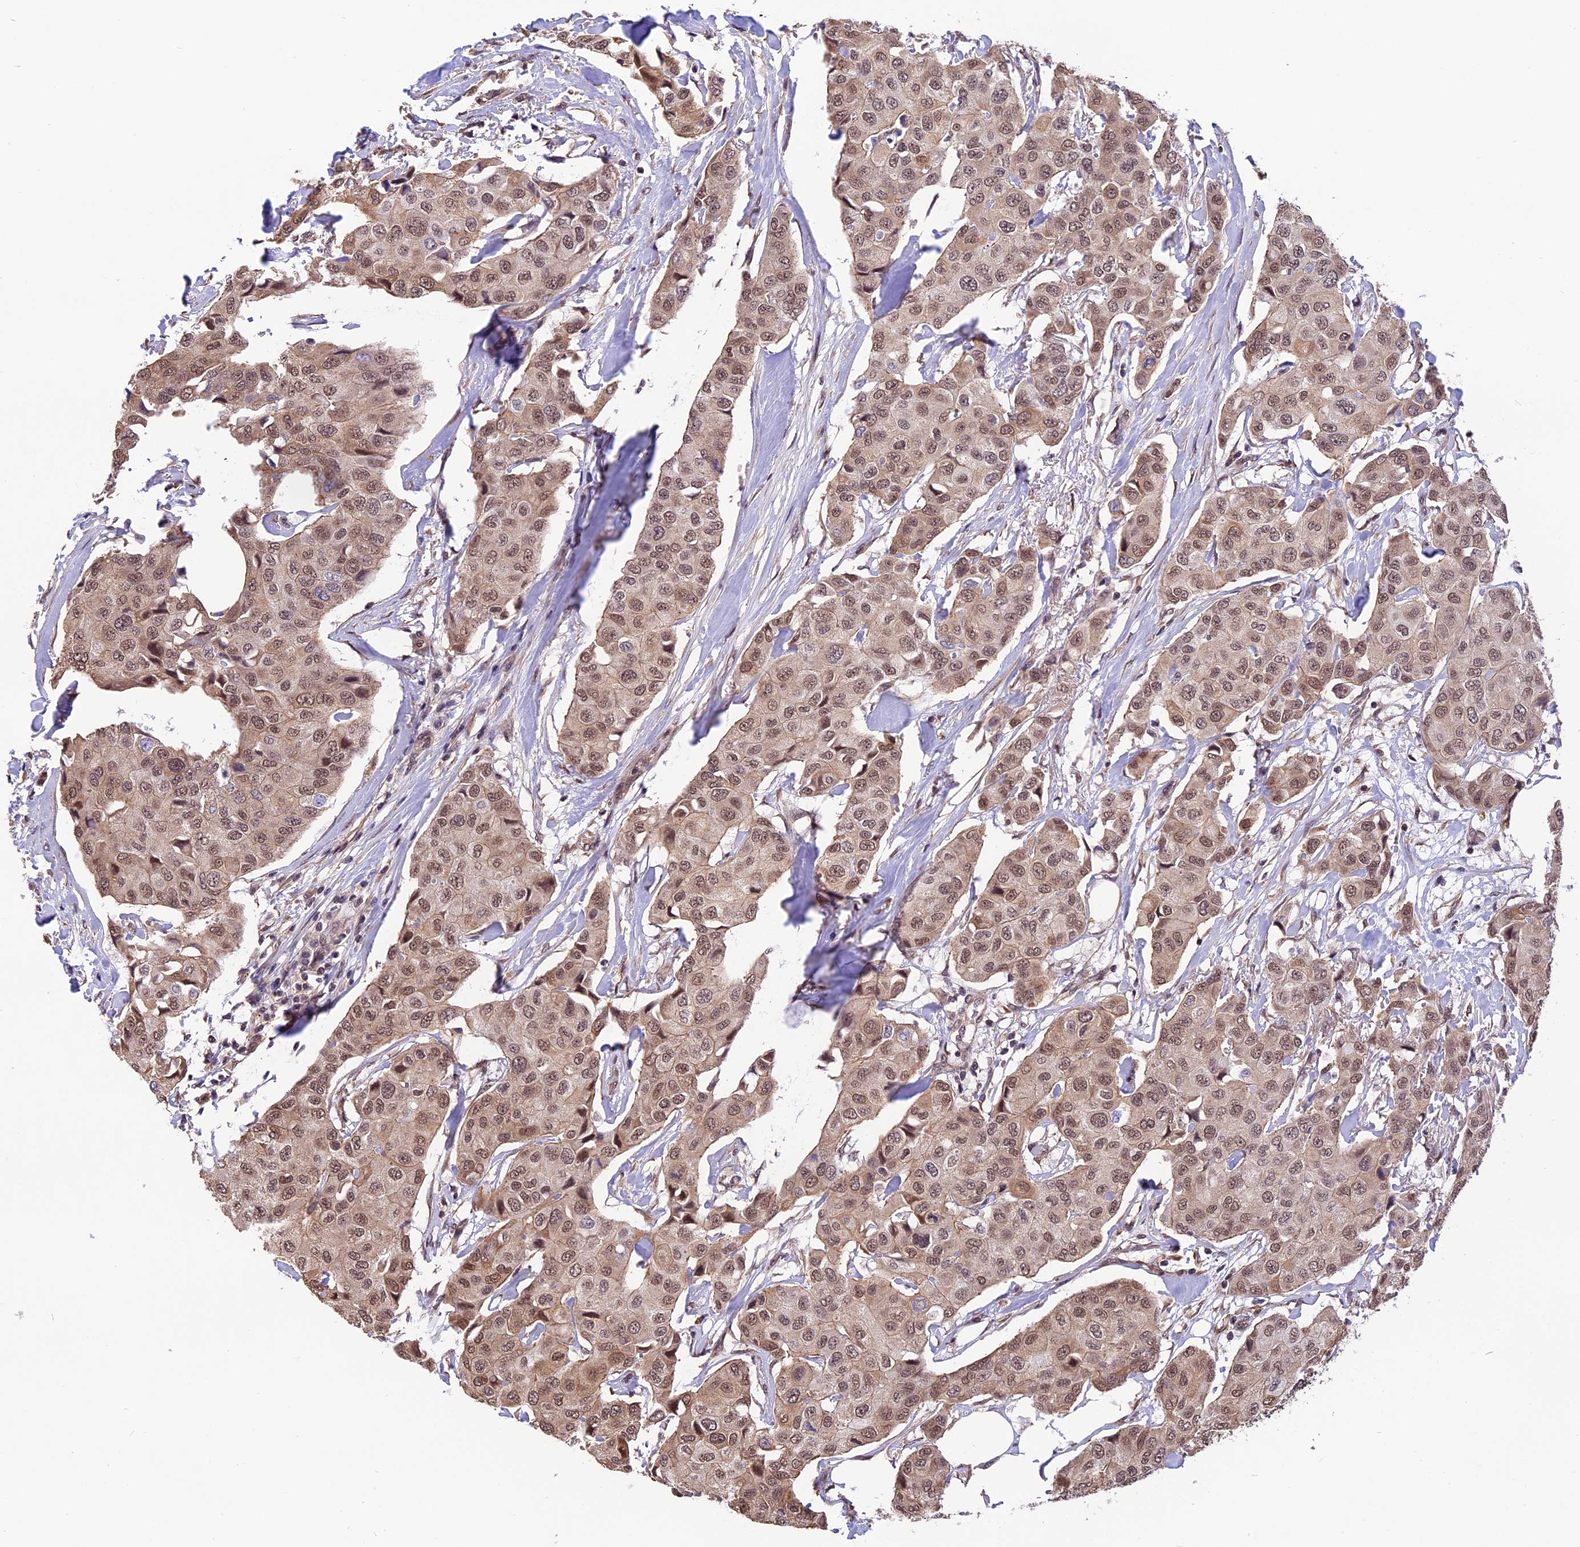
{"staining": {"intensity": "moderate", "quantity": ">75%", "location": "nuclear"}, "tissue": "breast cancer", "cell_type": "Tumor cells", "image_type": "cancer", "snomed": [{"axis": "morphology", "description": "Duct carcinoma"}, {"axis": "topography", "description": "Breast"}], "caption": "Tumor cells show moderate nuclear expression in approximately >75% of cells in invasive ductal carcinoma (breast). The staining was performed using DAB (3,3'-diaminobenzidine) to visualize the protein expression in brown, while the nuclei were stained in blue with hematoxylin (Magnification: 20x).", "gene": "ZC3H4", "patient": {"sex": "female", "age": 80}}